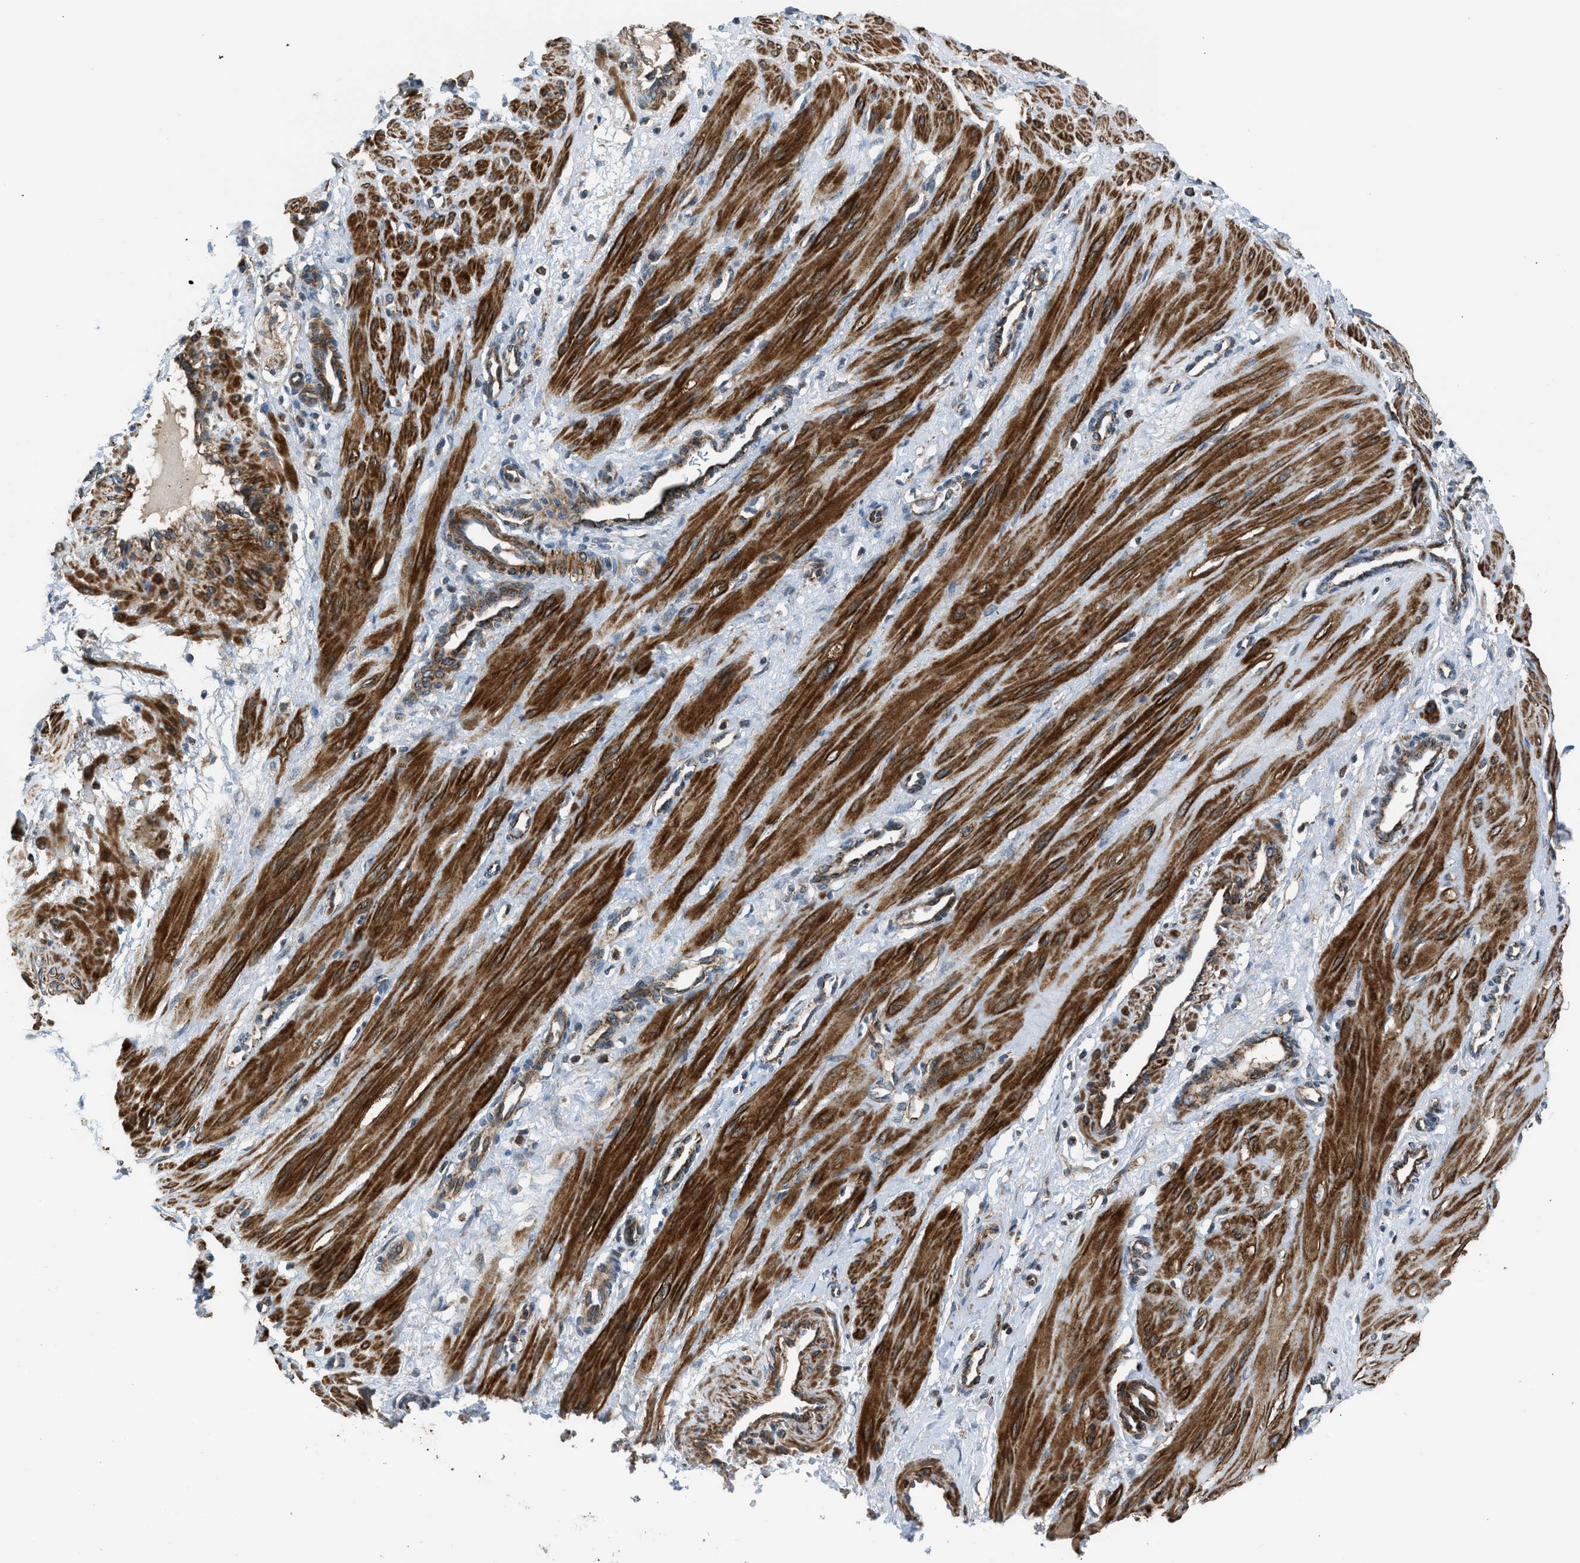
{"staining": {"intensity": "strong", "quantity": ">75%", "location": "cytoplasmic/membranous"}, "tissue": "smooth muscle", "cell_type": "Smooth muscle cells", "image_type": "normal", "snomed": [{"axis": "morphology", "description": "Normal tissue, NOS"}, {"axis": "topography", "description": "Endometrium"}], "caption": "This is an image of IHC staining of normal smooth muscle, which shows strong staining in the cytoplasmic/membranous of smooth muscle cells.", "gene": "SESN2", "patient": {"sex": "female", "age": 33}}